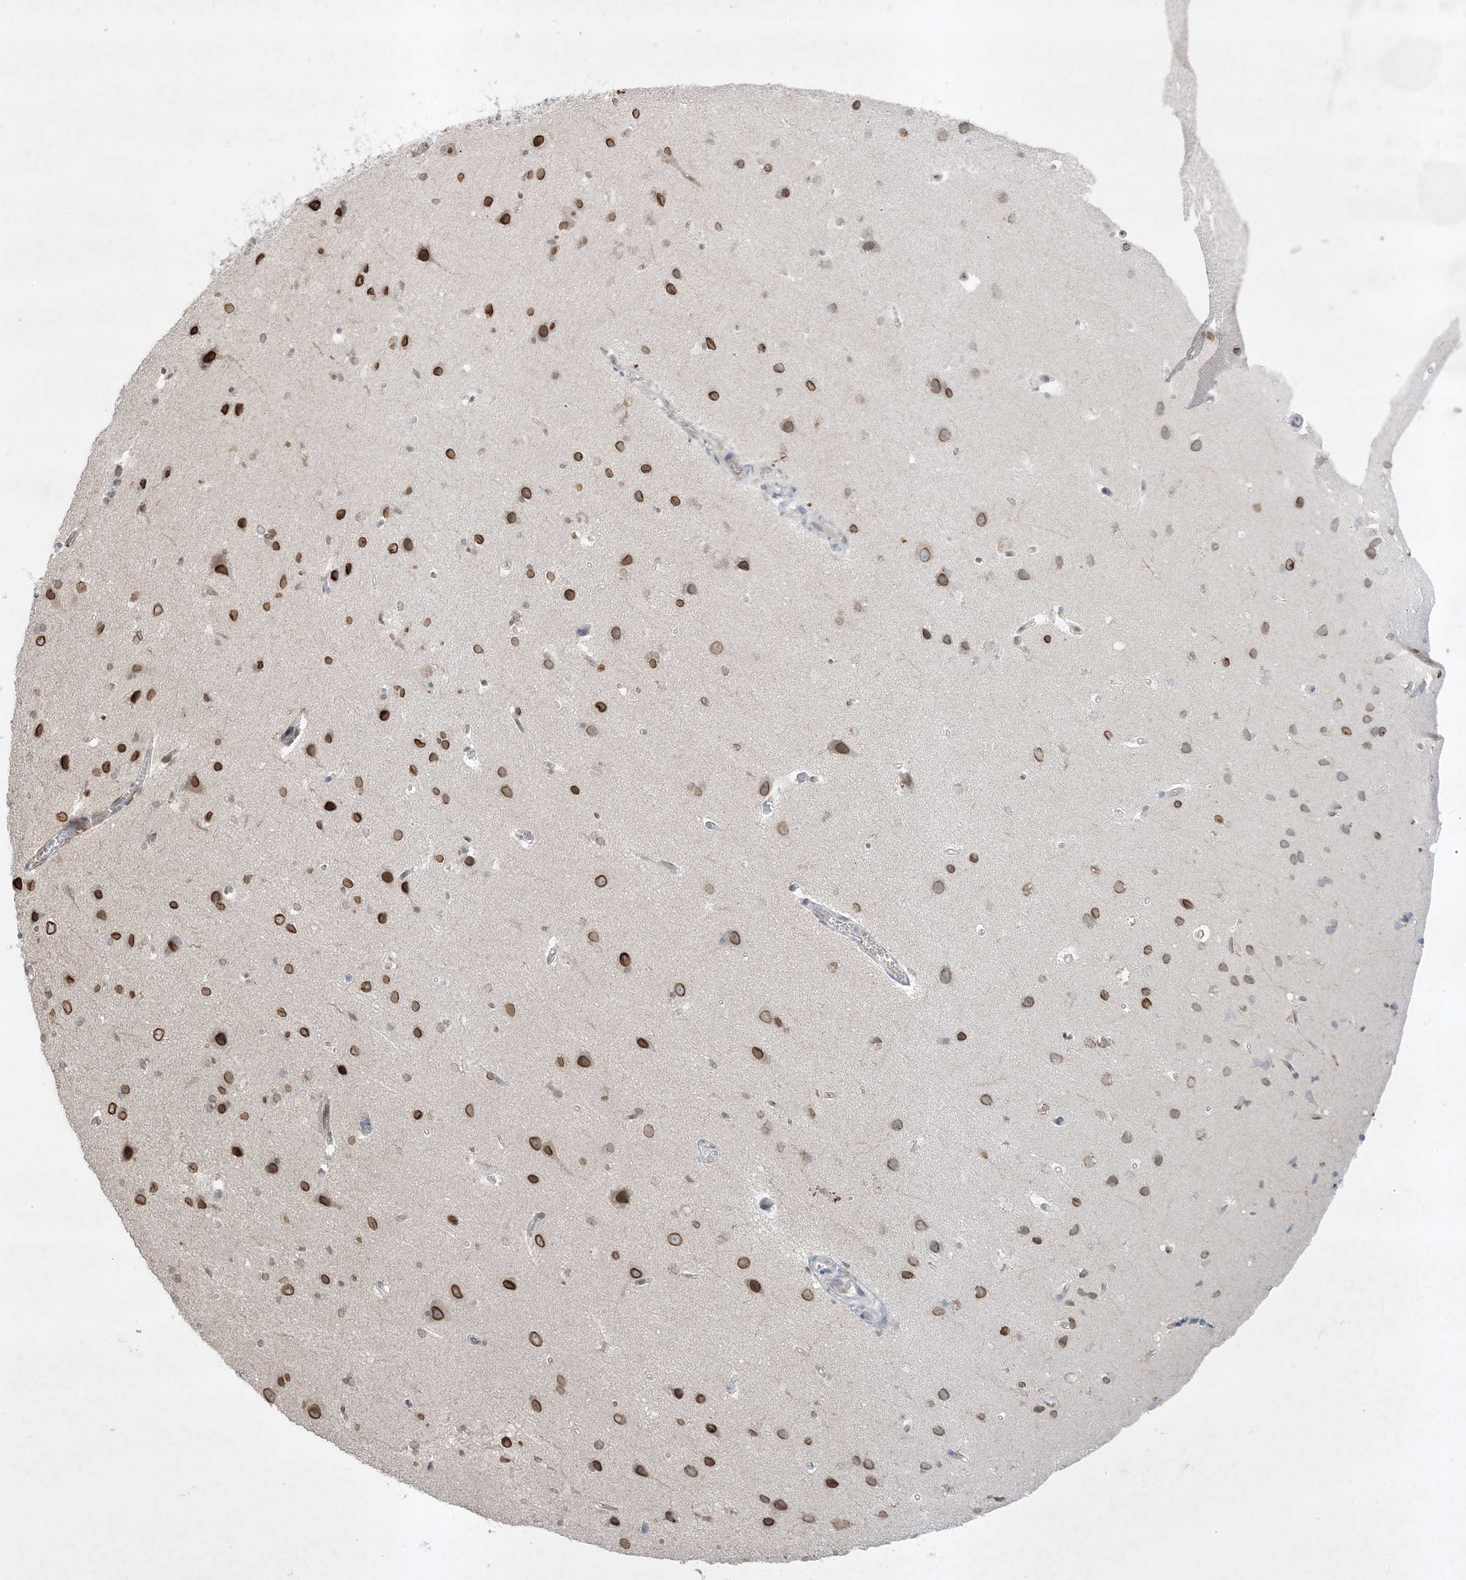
{"staining": {"intensity": "negative", "quantity": "none", "location": "none"}, "tissue": "cerebral cortex", "cell_type": "Endothelial cells", "image_type": "normal", "snomed": [{"axis": "morphology", "description": "Normal tissue, NOS"}, {"axis": "topography", "description": "Cerebral cortex"}], "caption": "An image of cerebral cortex stained for a protein reveals no brown staining in endothelial cells.", "gene": "FNDC1", "patient": {"sex": "male", "age": 34}}